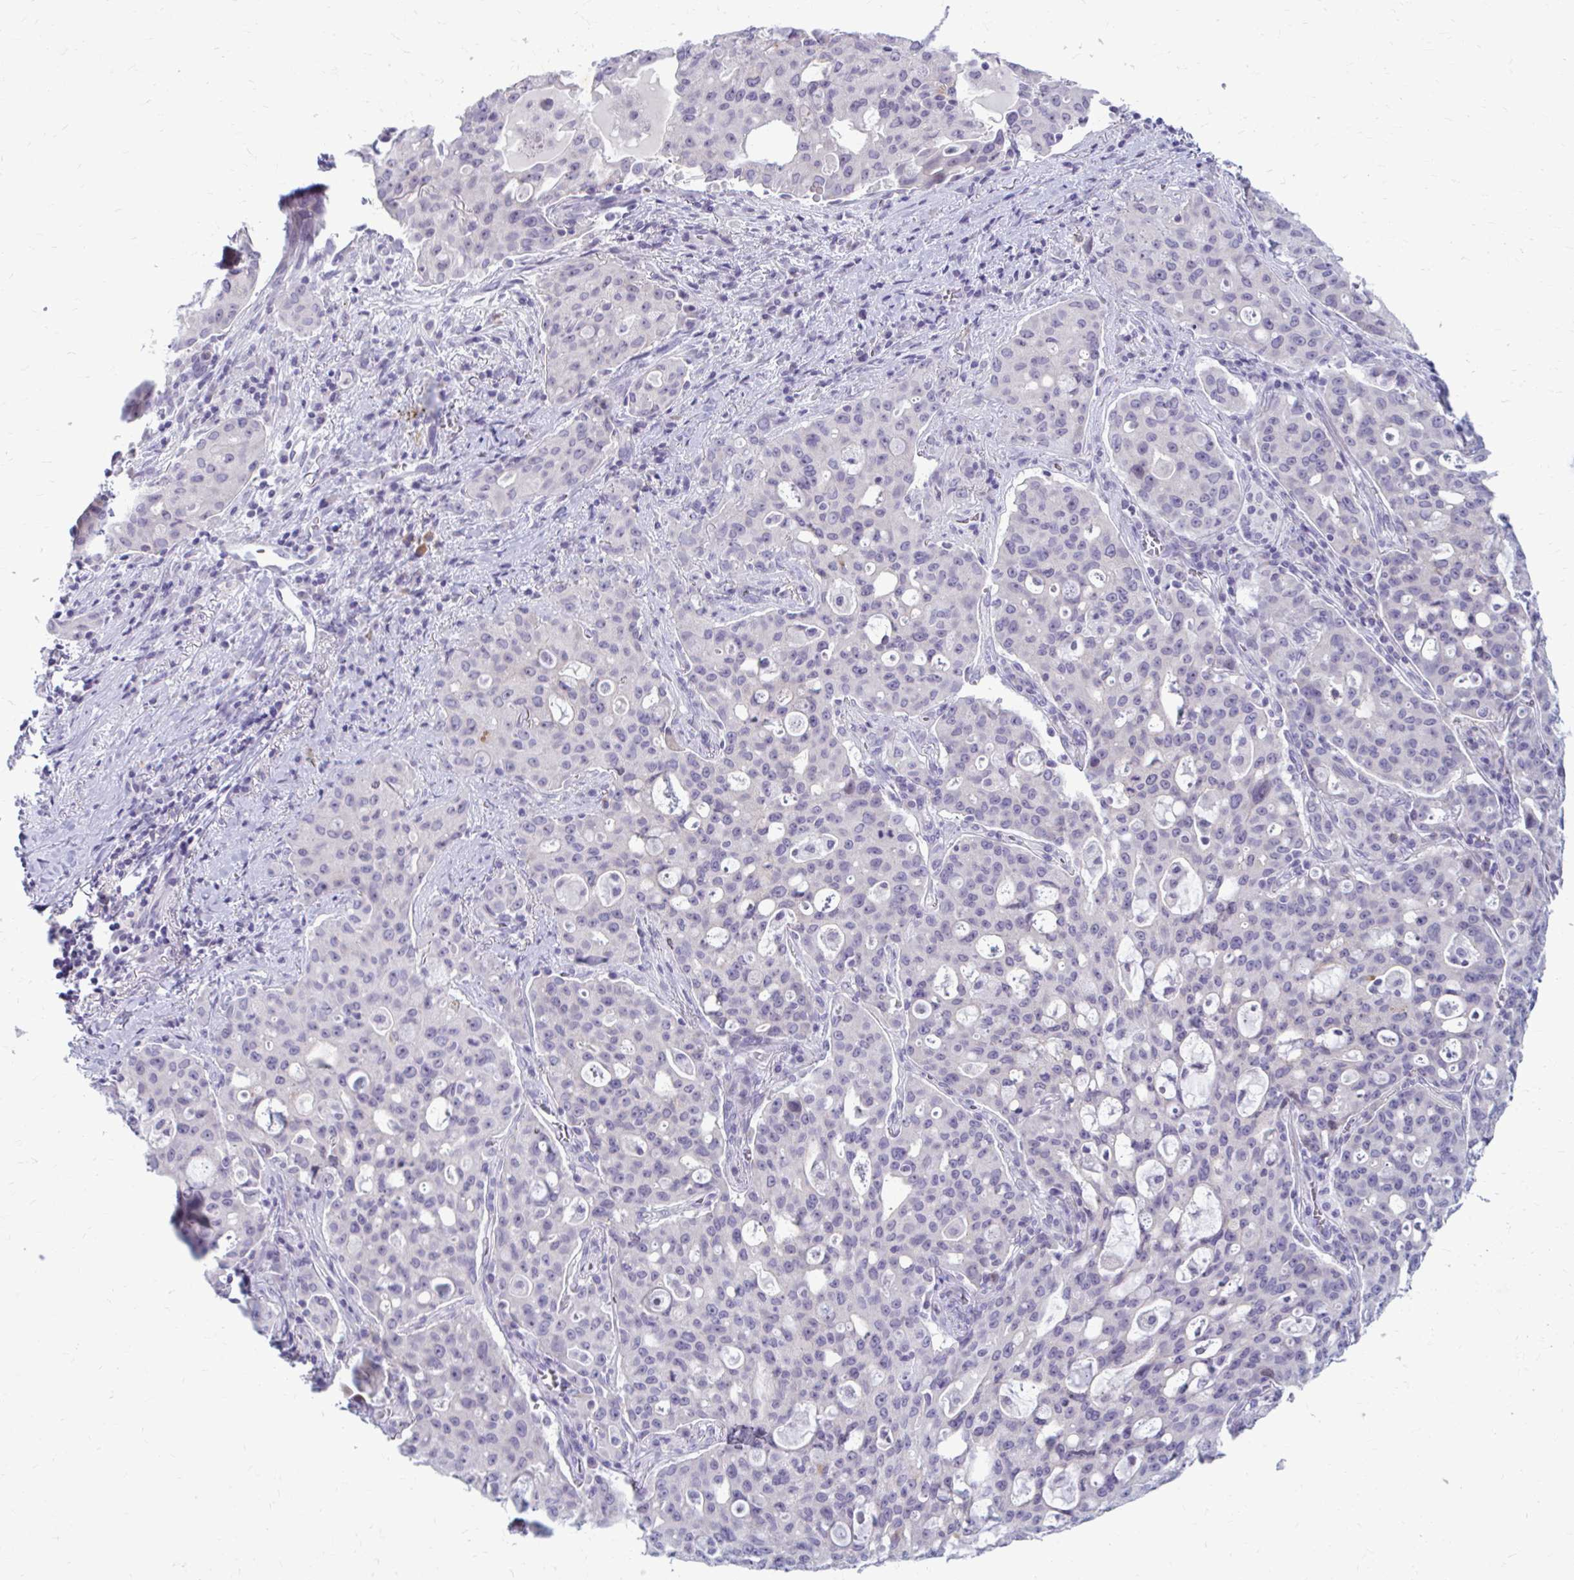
{"staining": {"intensity": "negative", "quantity": "none", "location": "none"}, "tissue": "lung cancer", "cell_type": "Tumor cells", "image_type": "cancer", "snomed": [{"axis": "morphology", "description": "Adenocarcinoma, NOS"}, {"axis": "topography", "description": "Lung"}], "caption": "Immunohistochemistry histopathology image of neoplastic tissue: lung adenocarcinoma stained with DAB (3,3'-diaminobenzidine) demonstrates no significant protein staining in tumor cells.", "gene": "CHIA", "patient": {"sex": "female", "age": 44}}